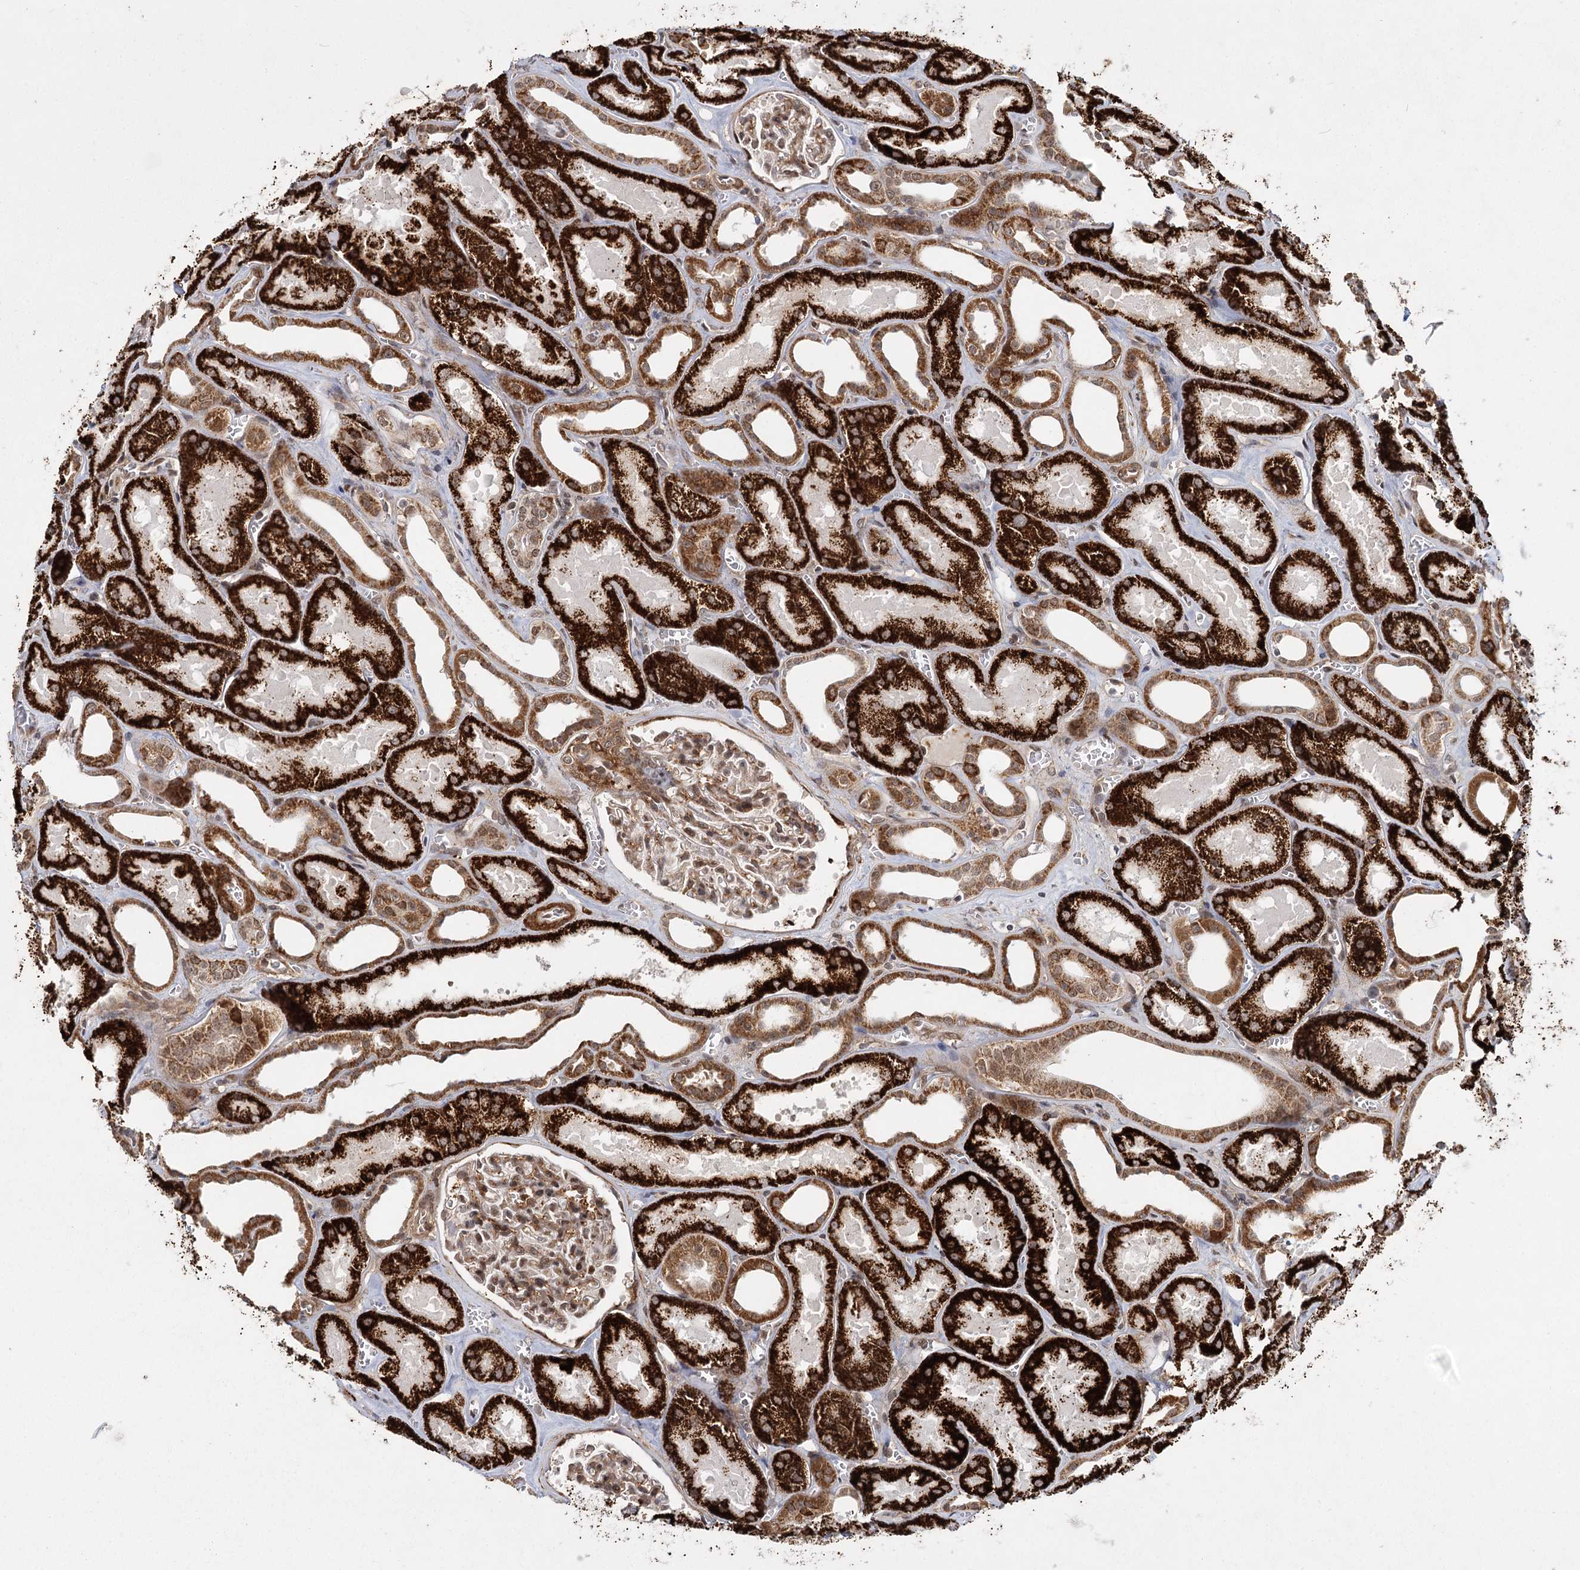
{"staining": {"intensity": "moderate", "quantity": "25%-75%", "location": "cytoplasmic/membranous,nuclear"}, "tissue": "kidney", "cell_type": "Cells in glomeruli", "image_type": "normal", "snomed": [{"axis": "morphology", "description": "Normal tissue, NOS"}, {"axis": "morphology", "description": "Adenocarcinoma, NOS"}, {"axis": "topography", "description": "Kidney"}], "caption": "IHC of unremarkable kidney demonstrates medium levels of moderate cytoplasmic/membranous,nuclear staining in approximately 25%-75% of cells in glomeruli.", "gene": "ZCCHC24", "patient": {"sex": "female", "age": 68}}